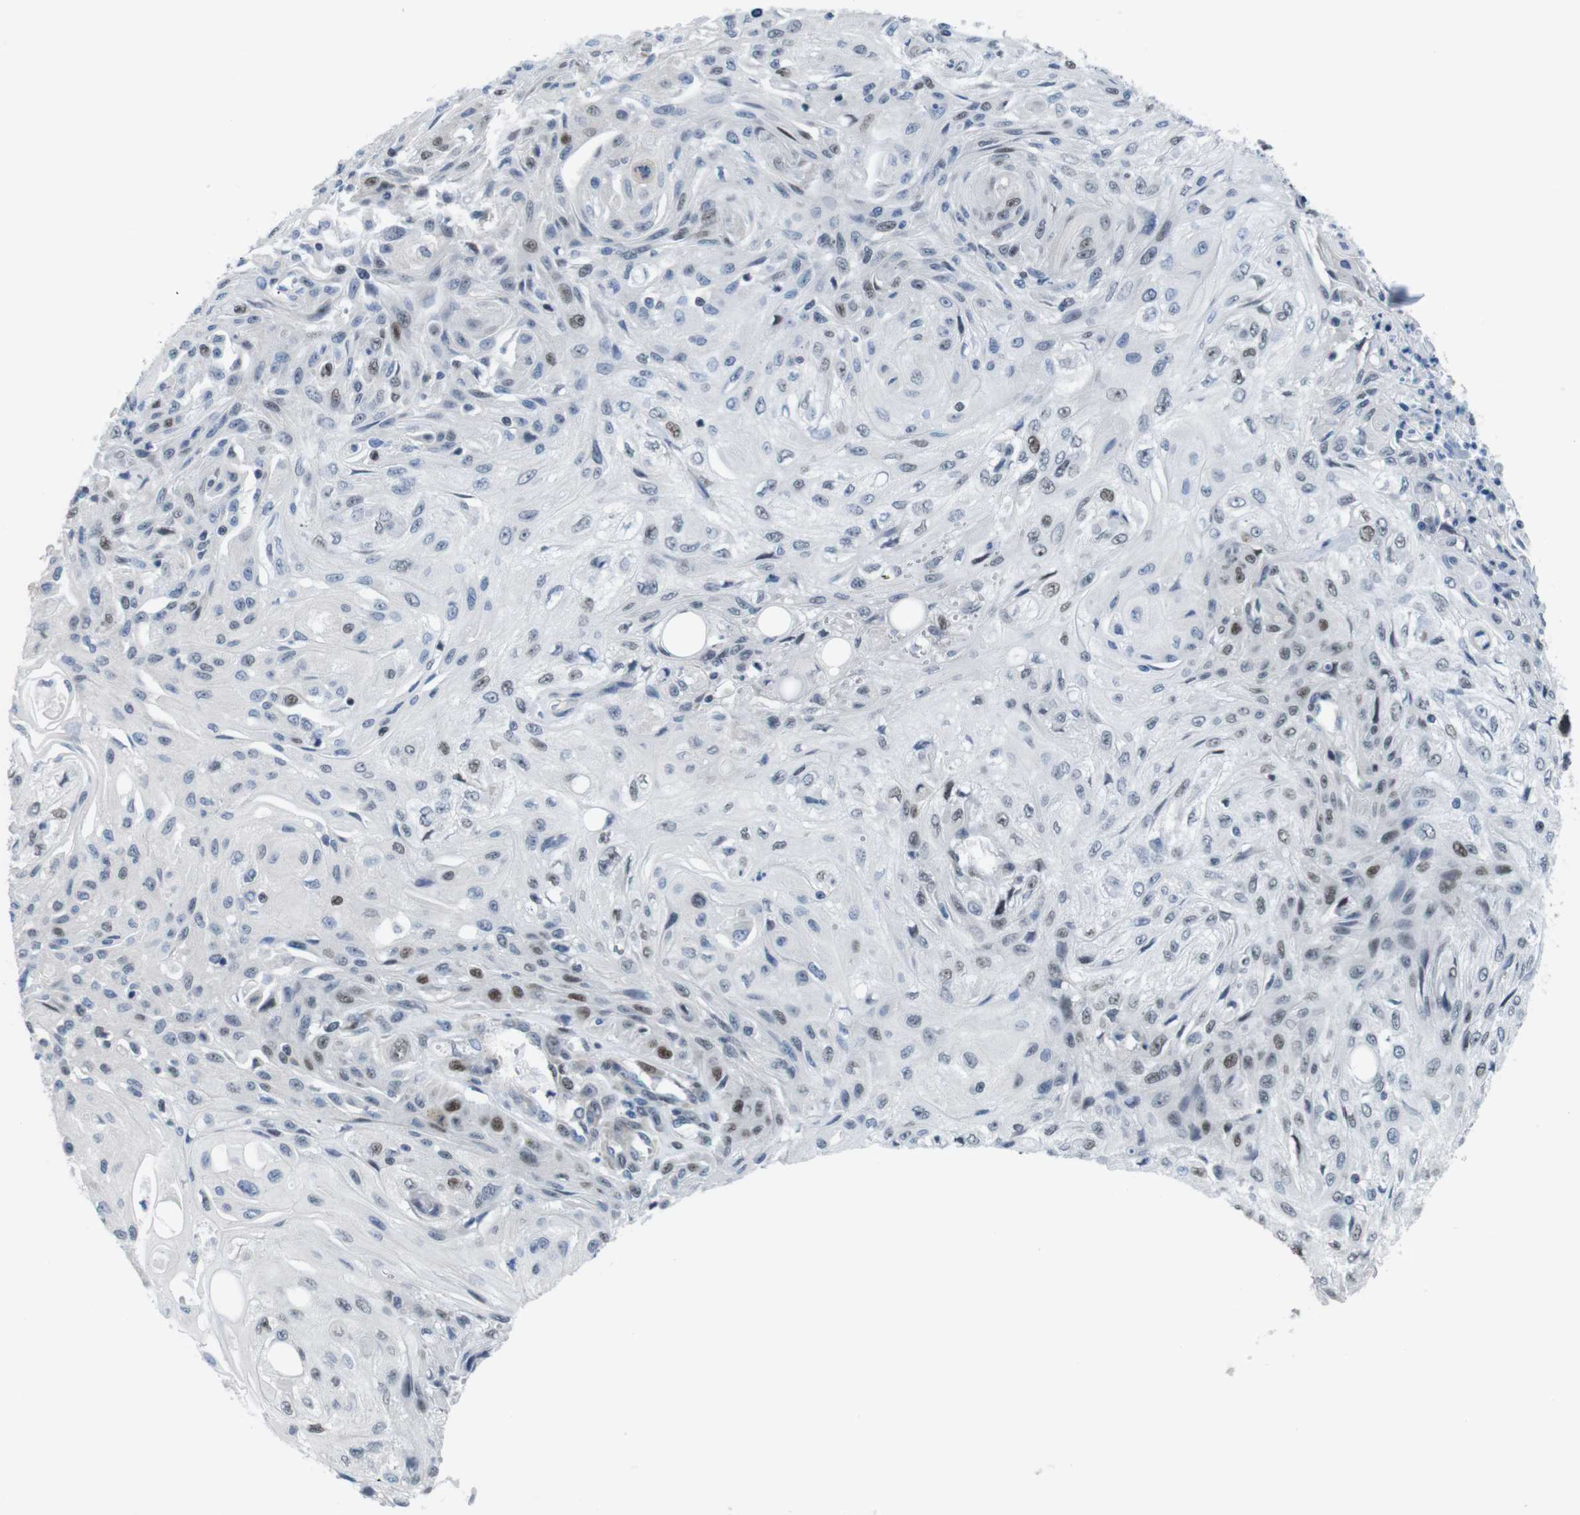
{"staining": {"intensity": "weak", "quantity": "25%-75%", "location": "nuclear"}, "tissue": "skin cancer", "cell_type": "Tumor cells", "image_type": "cancer", "snomed": [{"axis": "morphology", "description": "Squamous cell carcinoma, NOS"}, {"axis": "topography", "description": "Skin"}], "caption": "Brown immunohistochemical staining in skin cancer demonstrates weak nuclear positivity in approximately 25%-75% of tumor cells.", "gene": "SMCO2", "patient": {"sex": "male", "age": 75}}